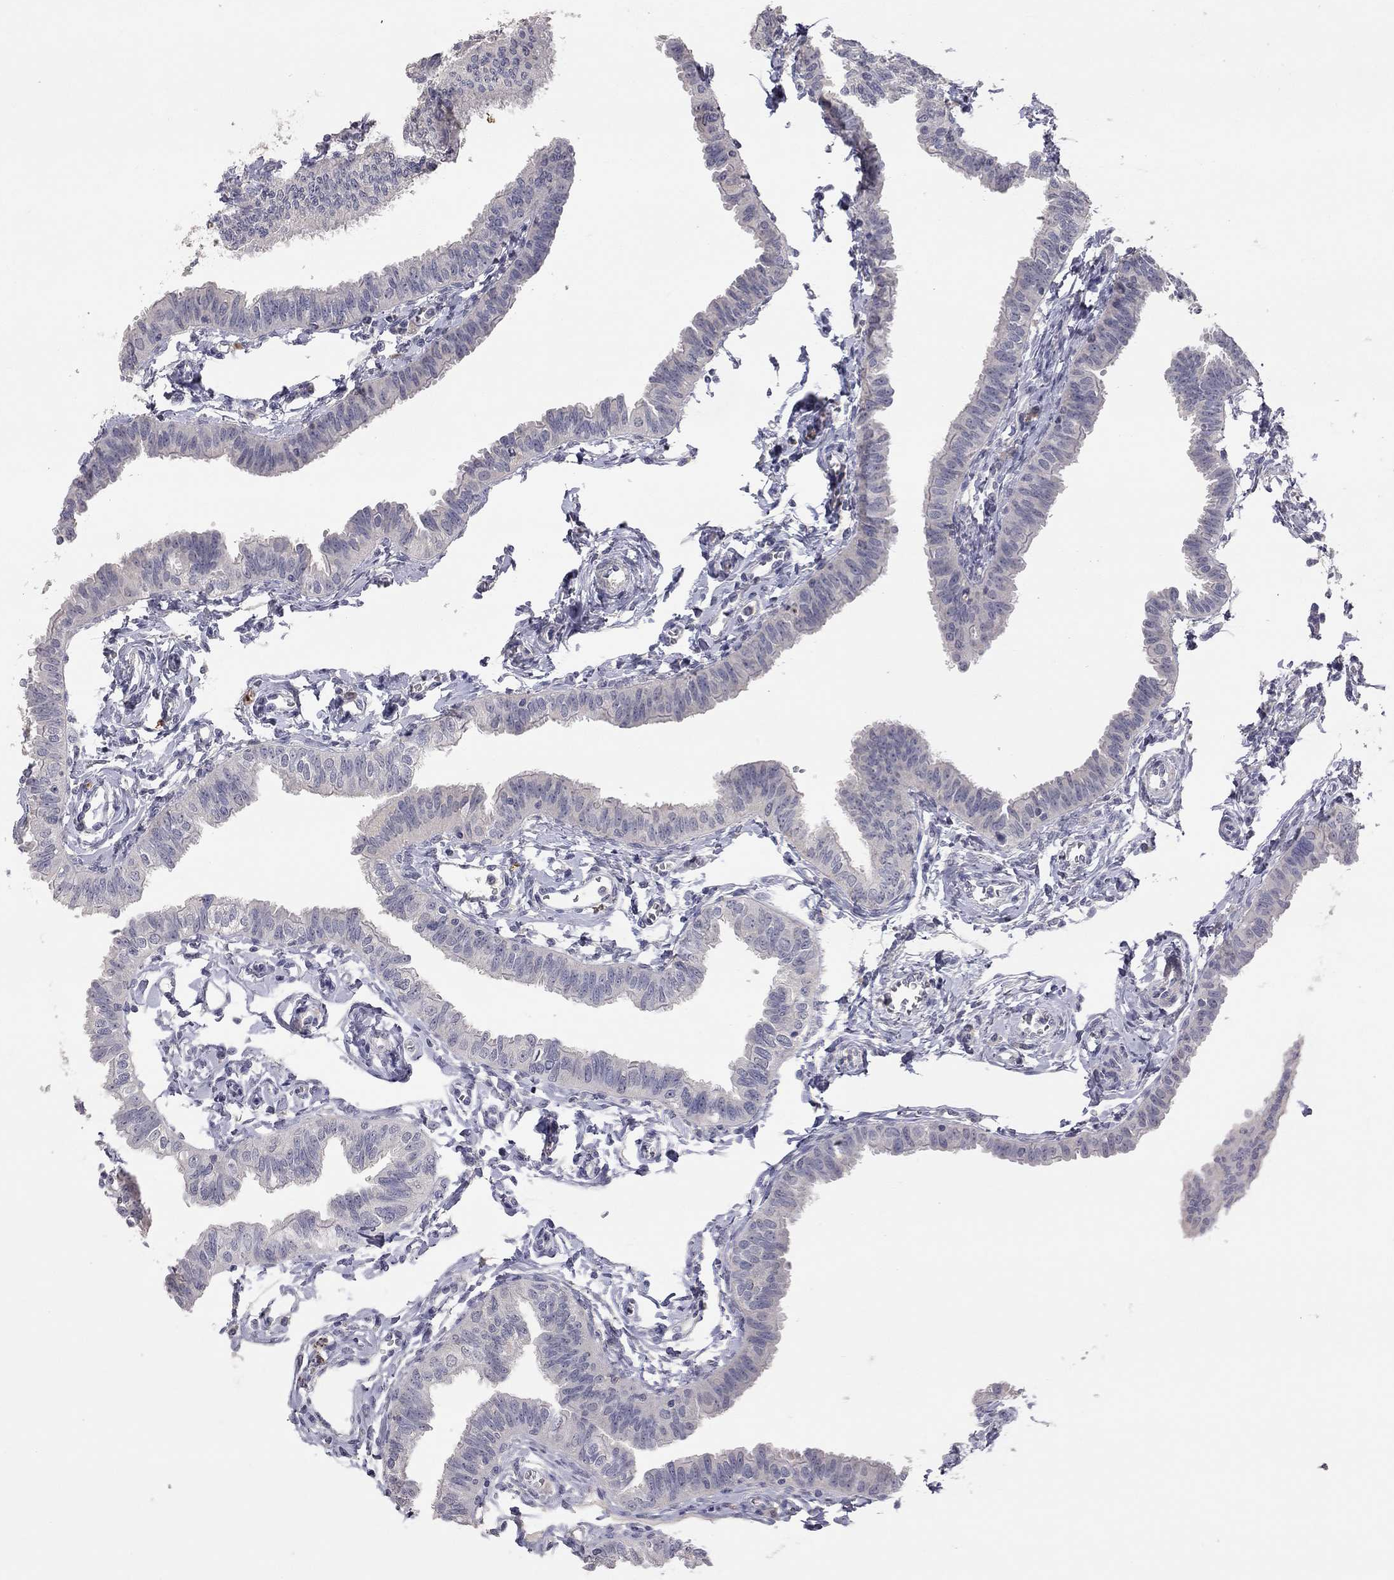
{"staining": {"intensity": "negative", "quantity": "none", "location": "none"}, "tissue": "fallopian tube", "cell_type": "Glandular cells", "image_type": "normal", "snomed": [{"axis": "morphology", "description": "Normal tissue, NOS"}, {"axis": "topography", "description": "Fallopian tube"}], "caption": "Immunohistochemistry (IHC) histopathology image of unremarkable fallopian tube stained for a protein (brown), which shows no expression in glandular cells. (DAB immunohistochemistry, high magnification).", "gene": "SYT12", "patient": {"sex": "female", "age": 54}}